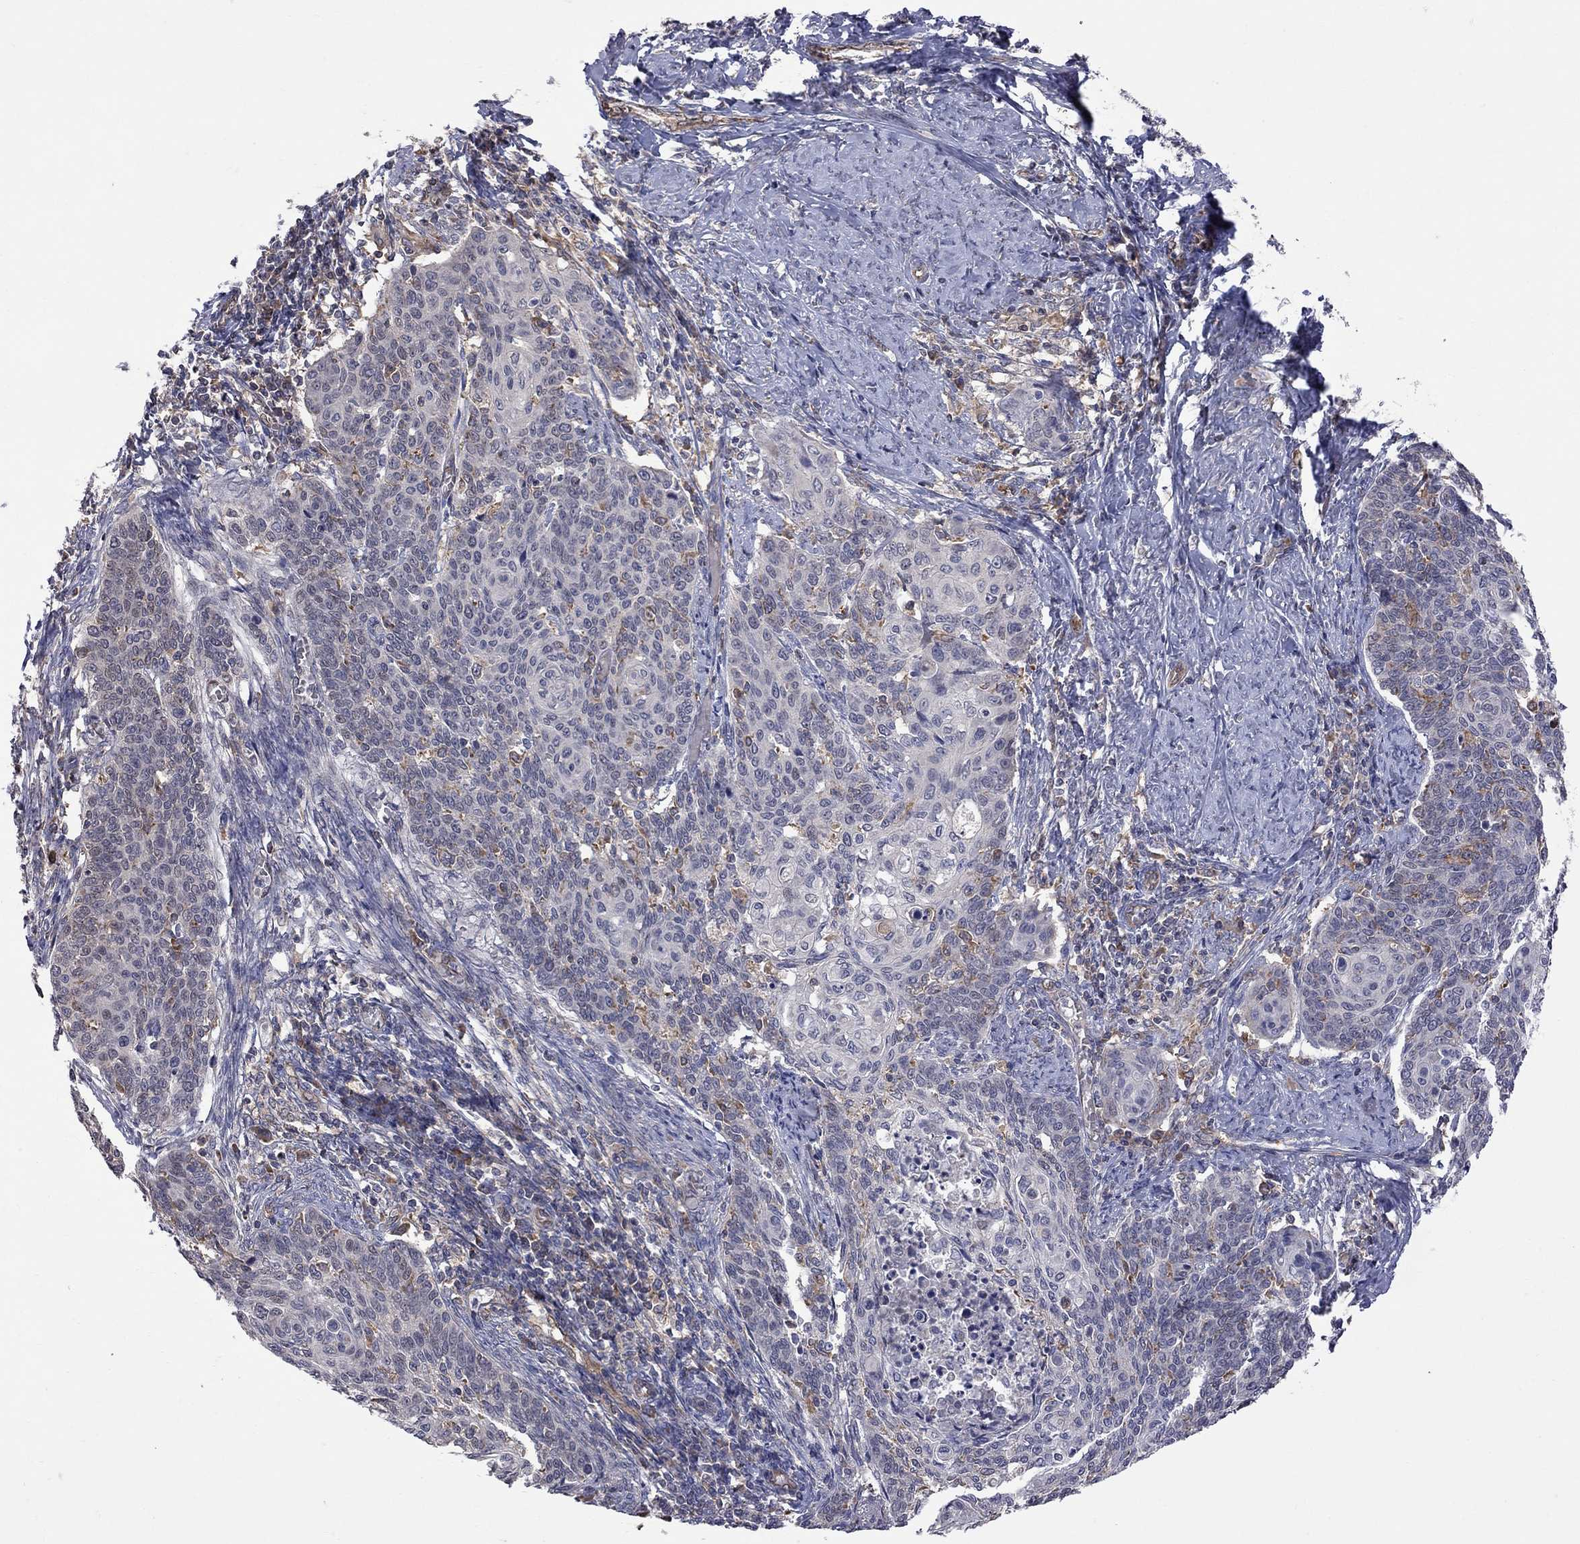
{"staining": {"intensity": "moderate", "quantity": "<25%", "location": "cytoplasmic/membranous"}, "tissue": "cervical cancer", "cell_type": "Tumor cells", "image_type": "cancer", "snomed": [{"axis": "morphology", "description": "Normal tissue, NOS"}, {"axis": "morphology", "description": "Squamous cell carcinoma, NOS"}, {"axis": "topography", "description": "Cervix"}], "caption": "The micrograph reveals immunohistochemical staining of cervical cancer (squamous cell carcinoma). There is moderate cytoplasmic/membranous staining is seen in approximately <25% of tumor cells. (DAB (3,3'-diaminobenzidine) = brown stain, brightfield microscopy at high magnification).", "gene": "ABI3", "patient": {"sex": "female", "age": 39}}